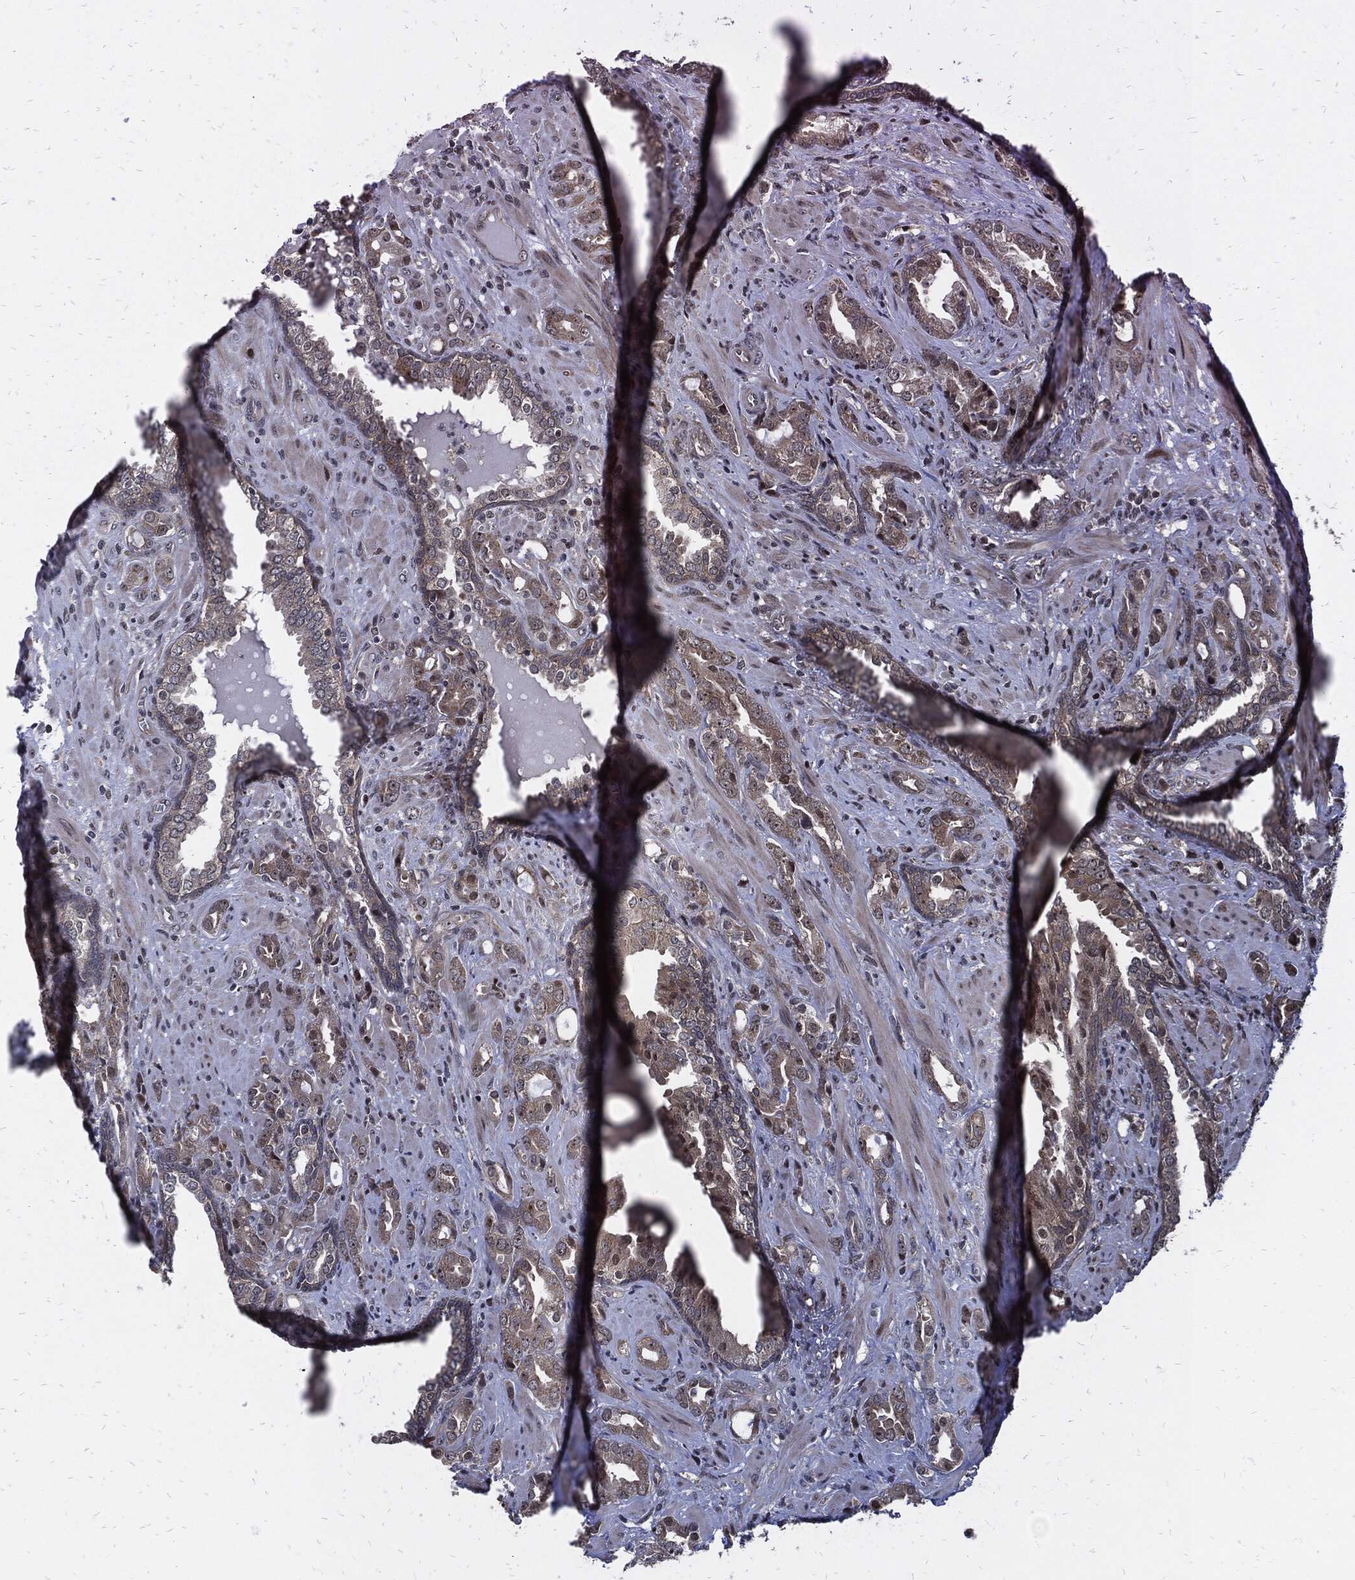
{"staining": {"intensity": "weak", "quantity": ">75%", "location": "cytoplasmic/membranous"}, "tissue": "prostate cancer", "cell_type": "Tumor cells", "image_type": "cancer", "snomed": [{"axis": "morphology", "description": "Adenocarcinoma, NOS"}, {"axis": "topography", "description": "Prostate"}], "caption": "A micrograph of human prostate adenocarcinoma stained for a protein shows weak cytoplasmic/membranous brown staining in tumor cells.", "gene": "ZNF775", "patient": {"sex": "male", "age": 57}}